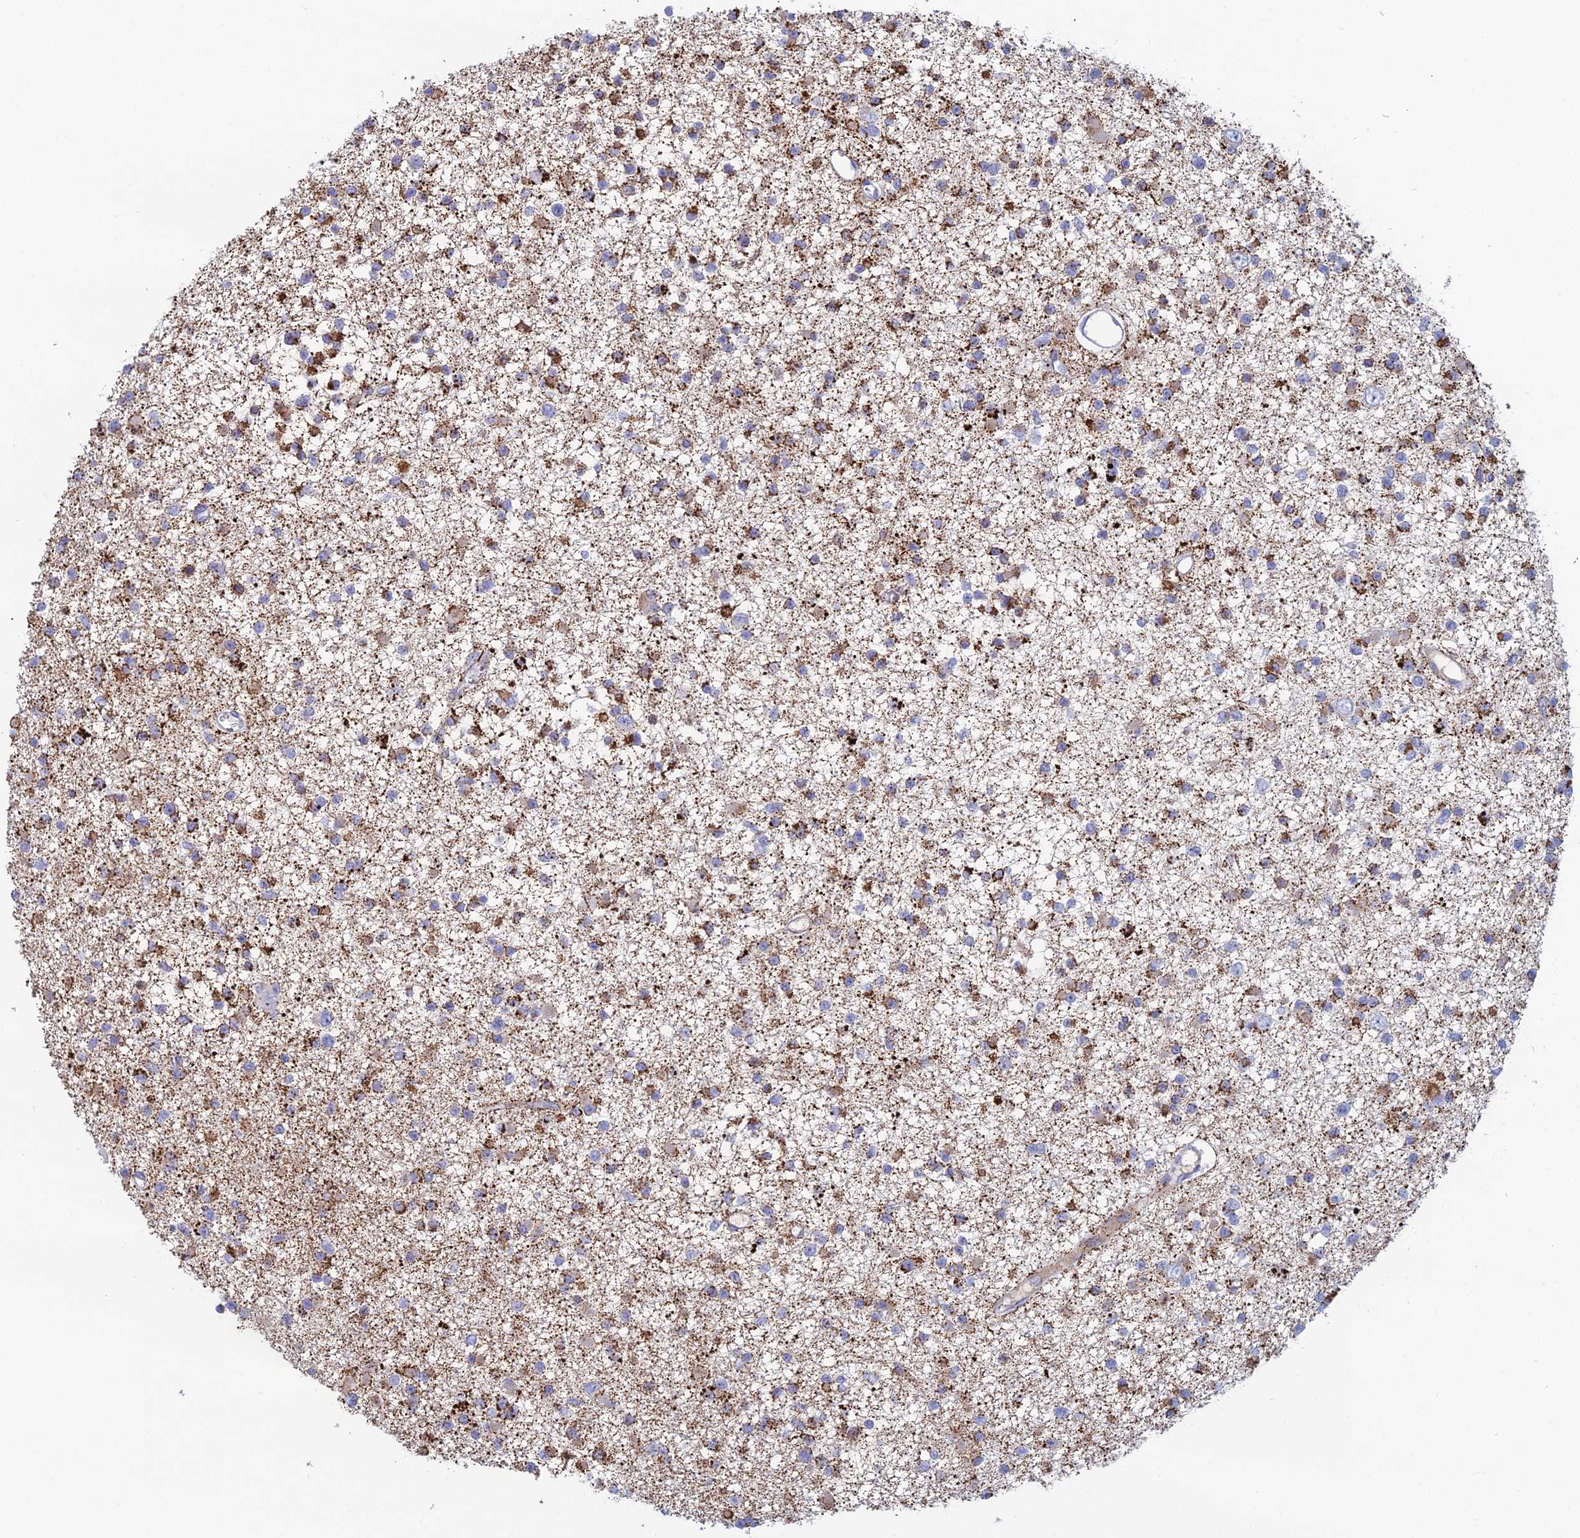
{"staining": {"intensity": "strong", "quantity": "25%-75%", "location": "cytoplasmic/membranous"}, "tissue": "glioma", "cell_type": "Tumor cells", "image_type": "cancer", "snomed": [{"axis": "morphology", "description": "Glioma, malignant, Low grade"}, {"axis": "topography", "description": "Brain"}], "caption": "Malignant low-grade glioma stained with a protein marker reveals strong staining in tumor cells.", "gene": "IFTAP", "patient": {"sex": "female", "age": 22}}